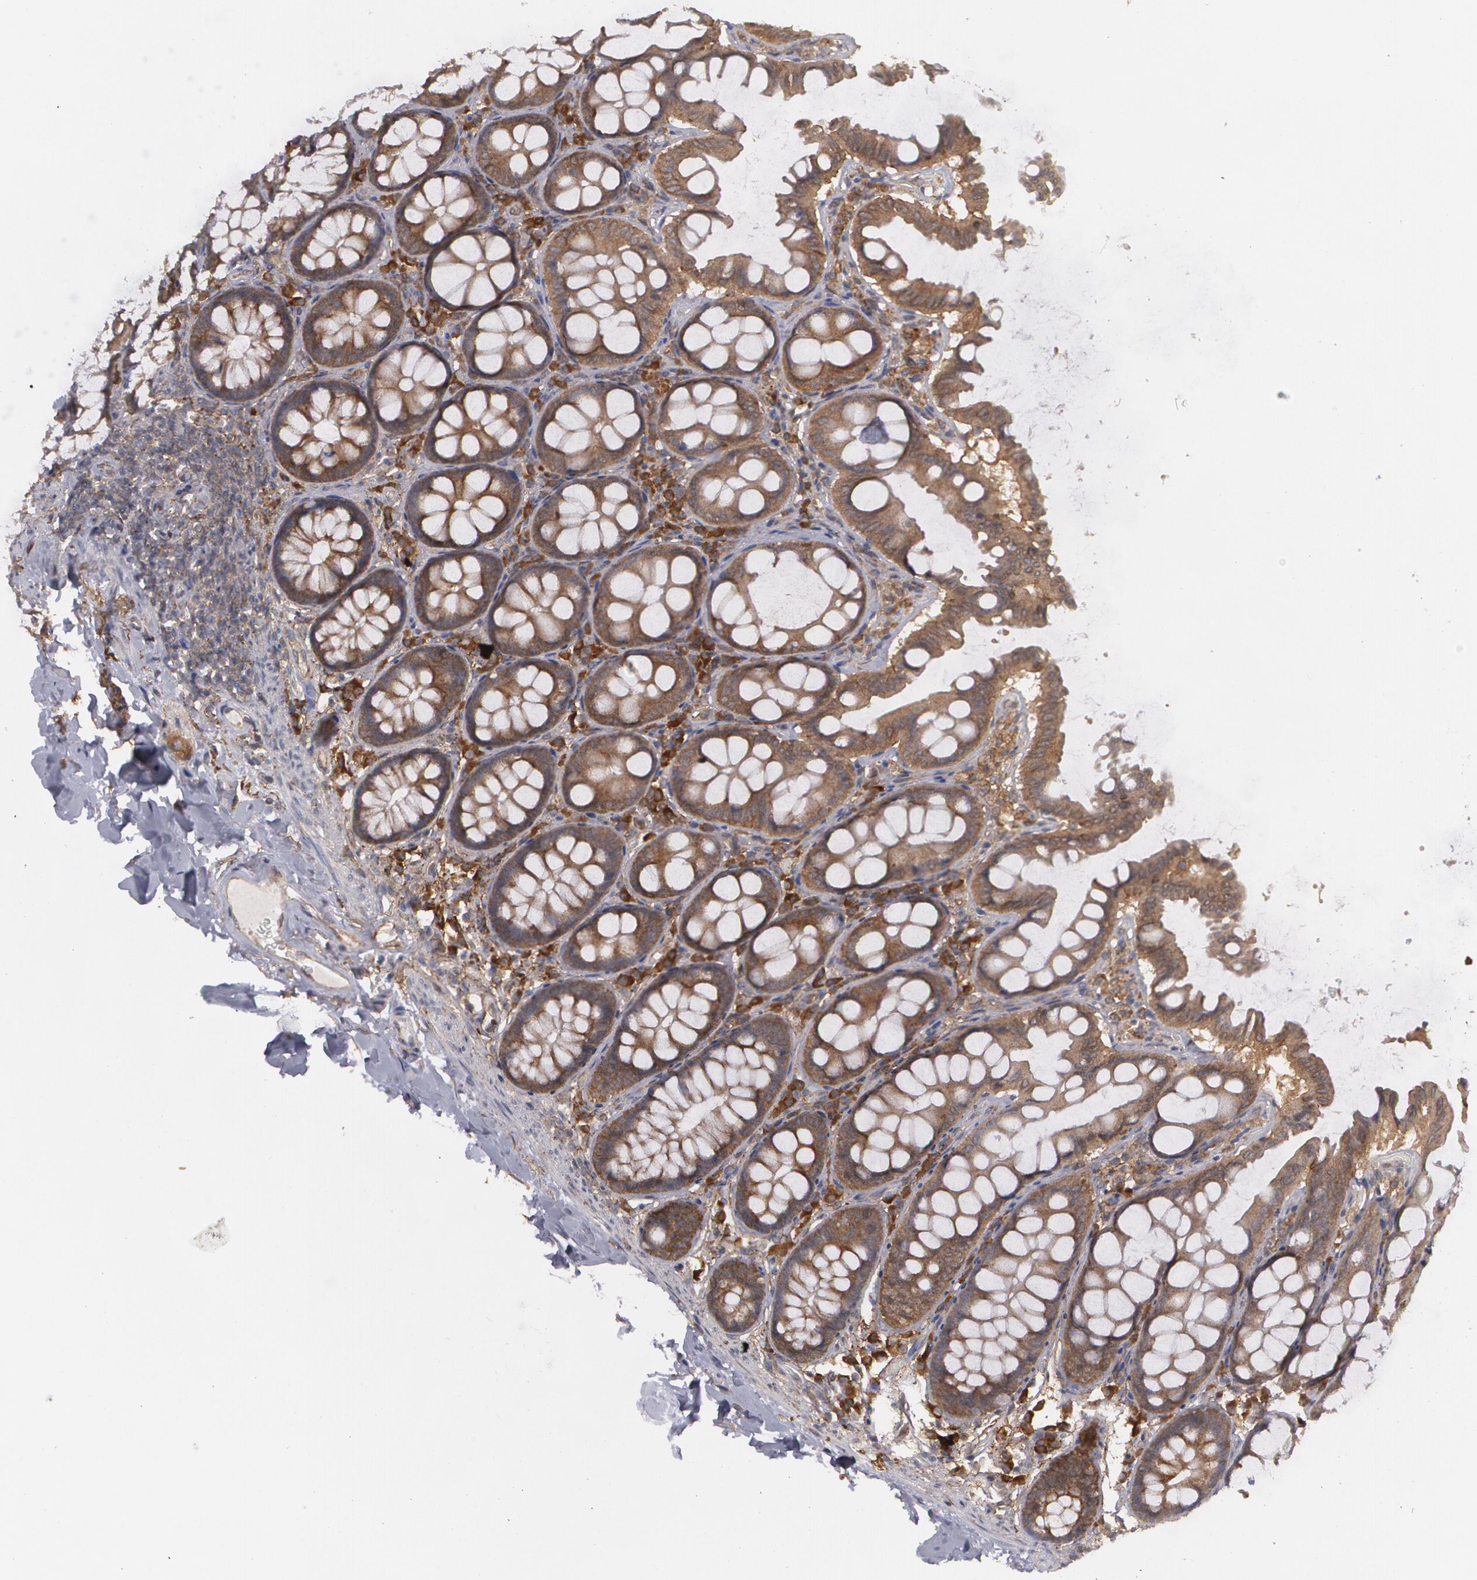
{"staining": {"intensity": "moderate", "quantity": ">75%", "location": "cytoplasmic/membranous"}, "tissue": "colon", "cell_type": "Endothelial cells", "image_type": "normal", "snomed": [{"axis": "morphology", "description": "Normal tissue, NOS"}, {"axis": "topography", "description": "Colon"}], "caption": "Colon stained for a protein (brown) shows moderate cytoplasmic/membranous positive expression in about >75% of endothelial cells.", "gene": "BMP6", "patient": {"sex": "female", "age": 61}}